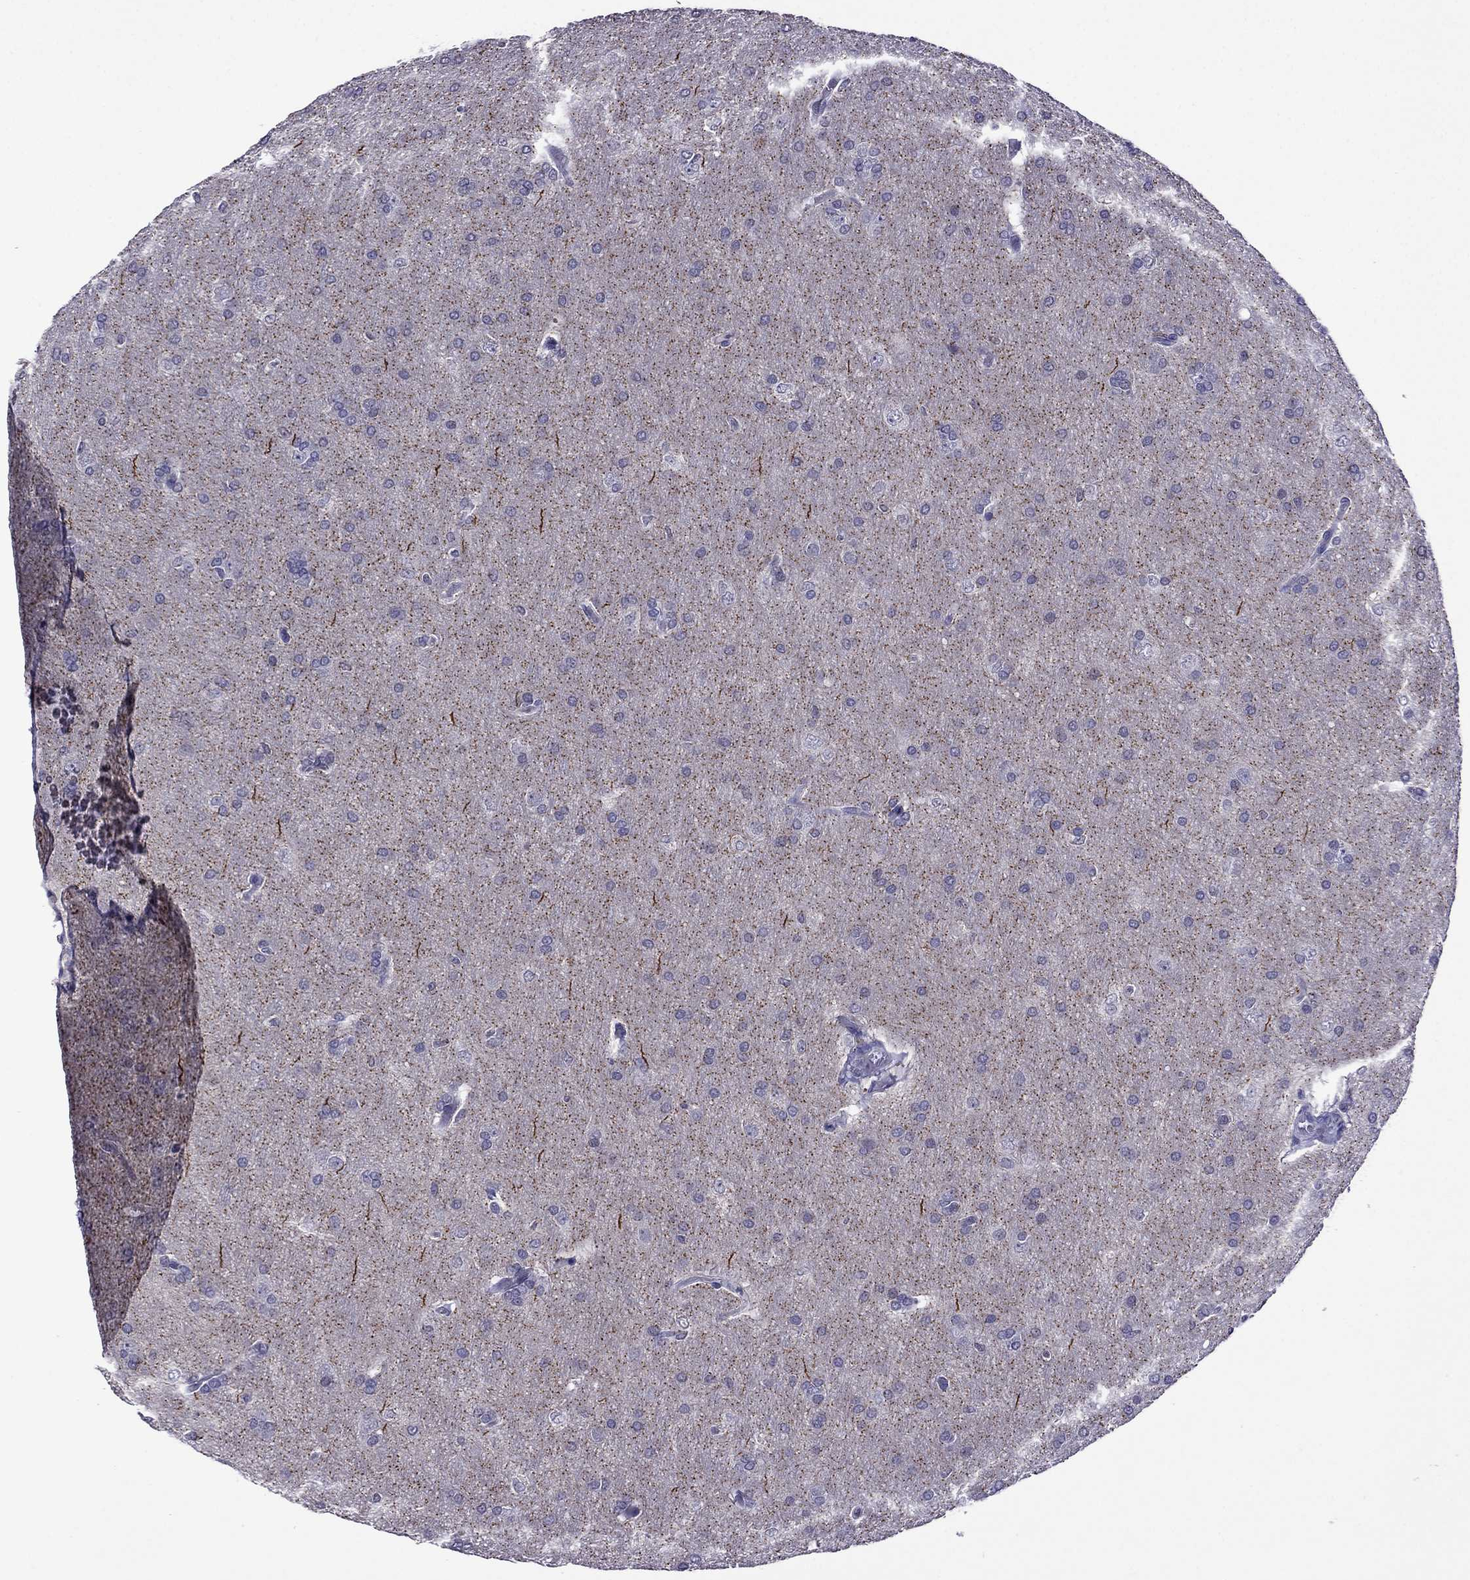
{"staining": {"intensity": "negative", "quantity": "none", "location": "none"}, "tissue": "glioma", "cell_type": "Tumor cells", "image_type": "cancer", "snomed": [{"axis": "morphology", "description": "Glioma, malignant, Low grade"}, {"axis": "topography", "description": "Brain"}], "caption": "Tumor cells are negative for brown protein staining in low-grade glioma (malignant). (DAB (3,3'-diaminobenzidine) IHC with hematoxylin counter stain).", "gene": "SPTBN4", "patient": {"sex": "female", "age": 32}}